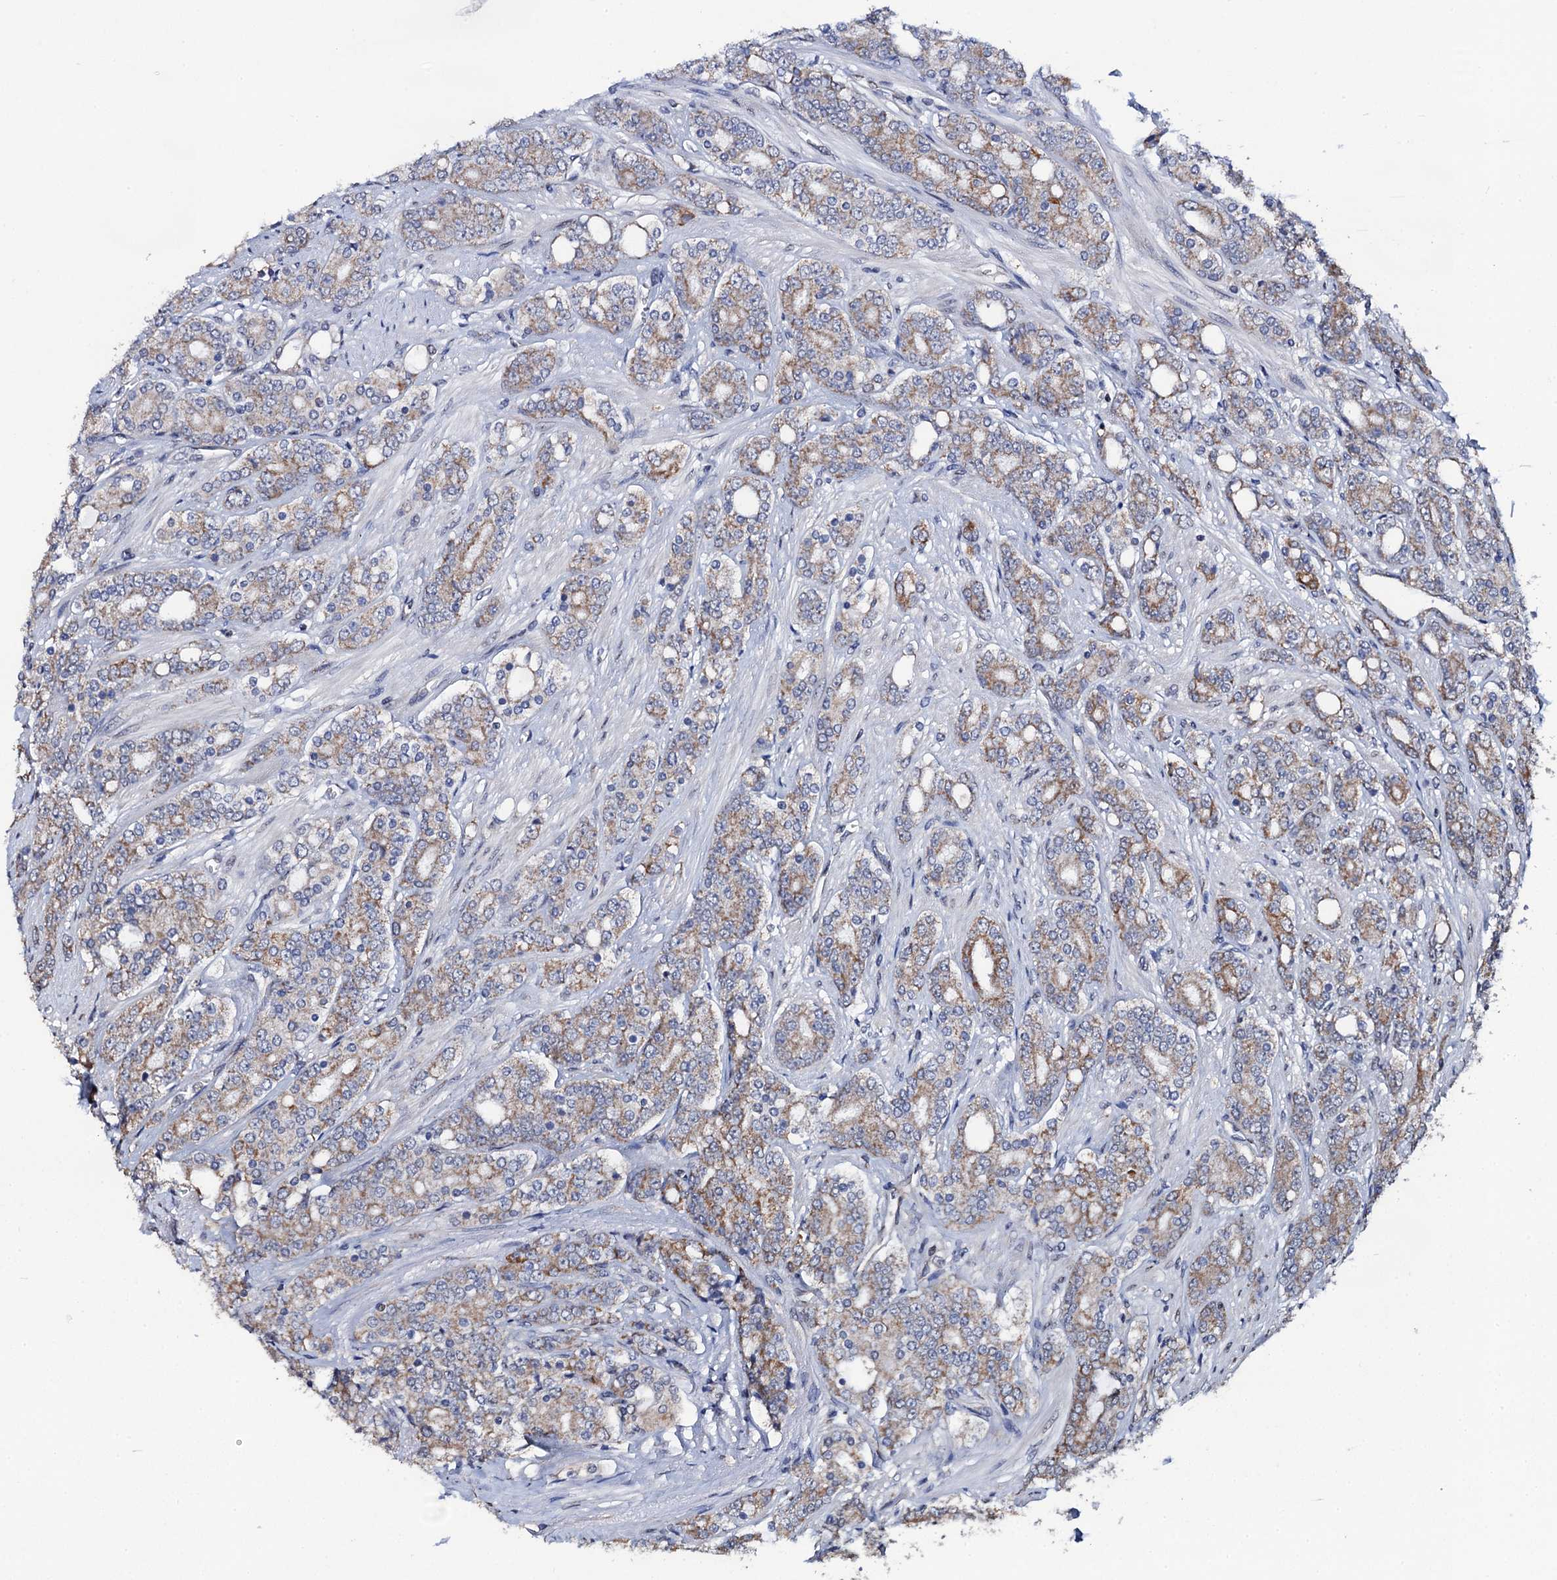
{"staining": {"intensity": "moderate", "quantity": "25%-75%", "location": "cytoplasmic/membranous"}, "tissue": "prostate cancer", "cell_type": "Tumor cells", "image_type": "cancer", "snomed": [{"axis": "morphology", "description": "Adenocarcinoma, High grade"}, {"axis": "topography", "description": "Prostate"}], "caption": "Protein expression analysis of human prostate adenocarcinoma (high-grade) reveals moderate cytoplasmic/membranous expression in about 25%-75% of tumor cells.", "gene": "PTCD3", "patient": {"sex": "male", "age": 62}}